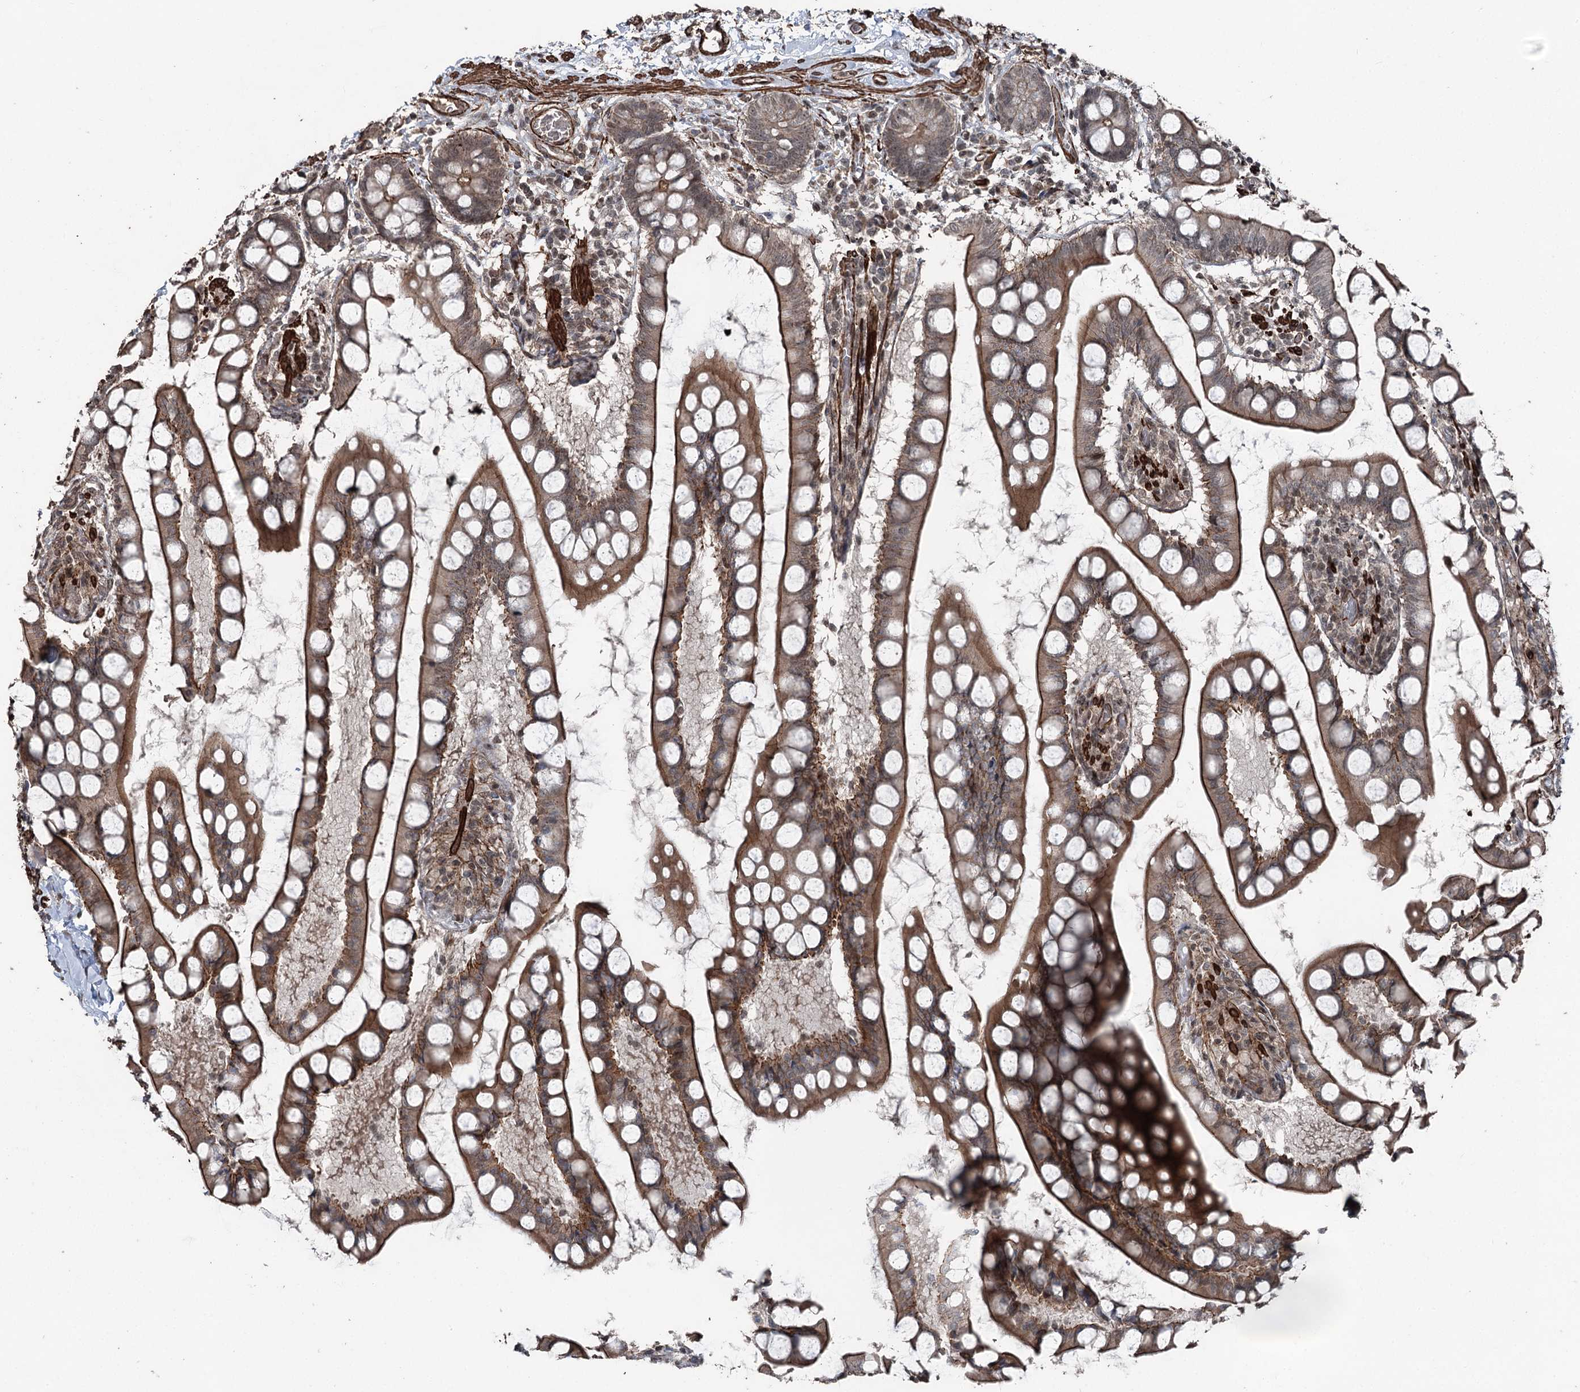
{"staining": {"intensity": "moderate", "quantity": ">75%", "location": "cytoplasmic/membranous"}, "tissue": "small intestine", "cell_type": "Glandular cells", "image_type": "normal", "snomed": [{"axis": "morphology", "description": "Normal tissue, NOS"}, {"axis": "topography", "description": "Small intestine"}], "caption": "This image reveals normal small intestine stained with immunohistochemistry (IHC) to label a protein in brown. The cytoplasmic/membranous of glandular cells show moderate positivity for the protein. Nuclei are counter-stained blue.", "gene": "CCDC82", "patient": {"sex": "male", "age": 52}}